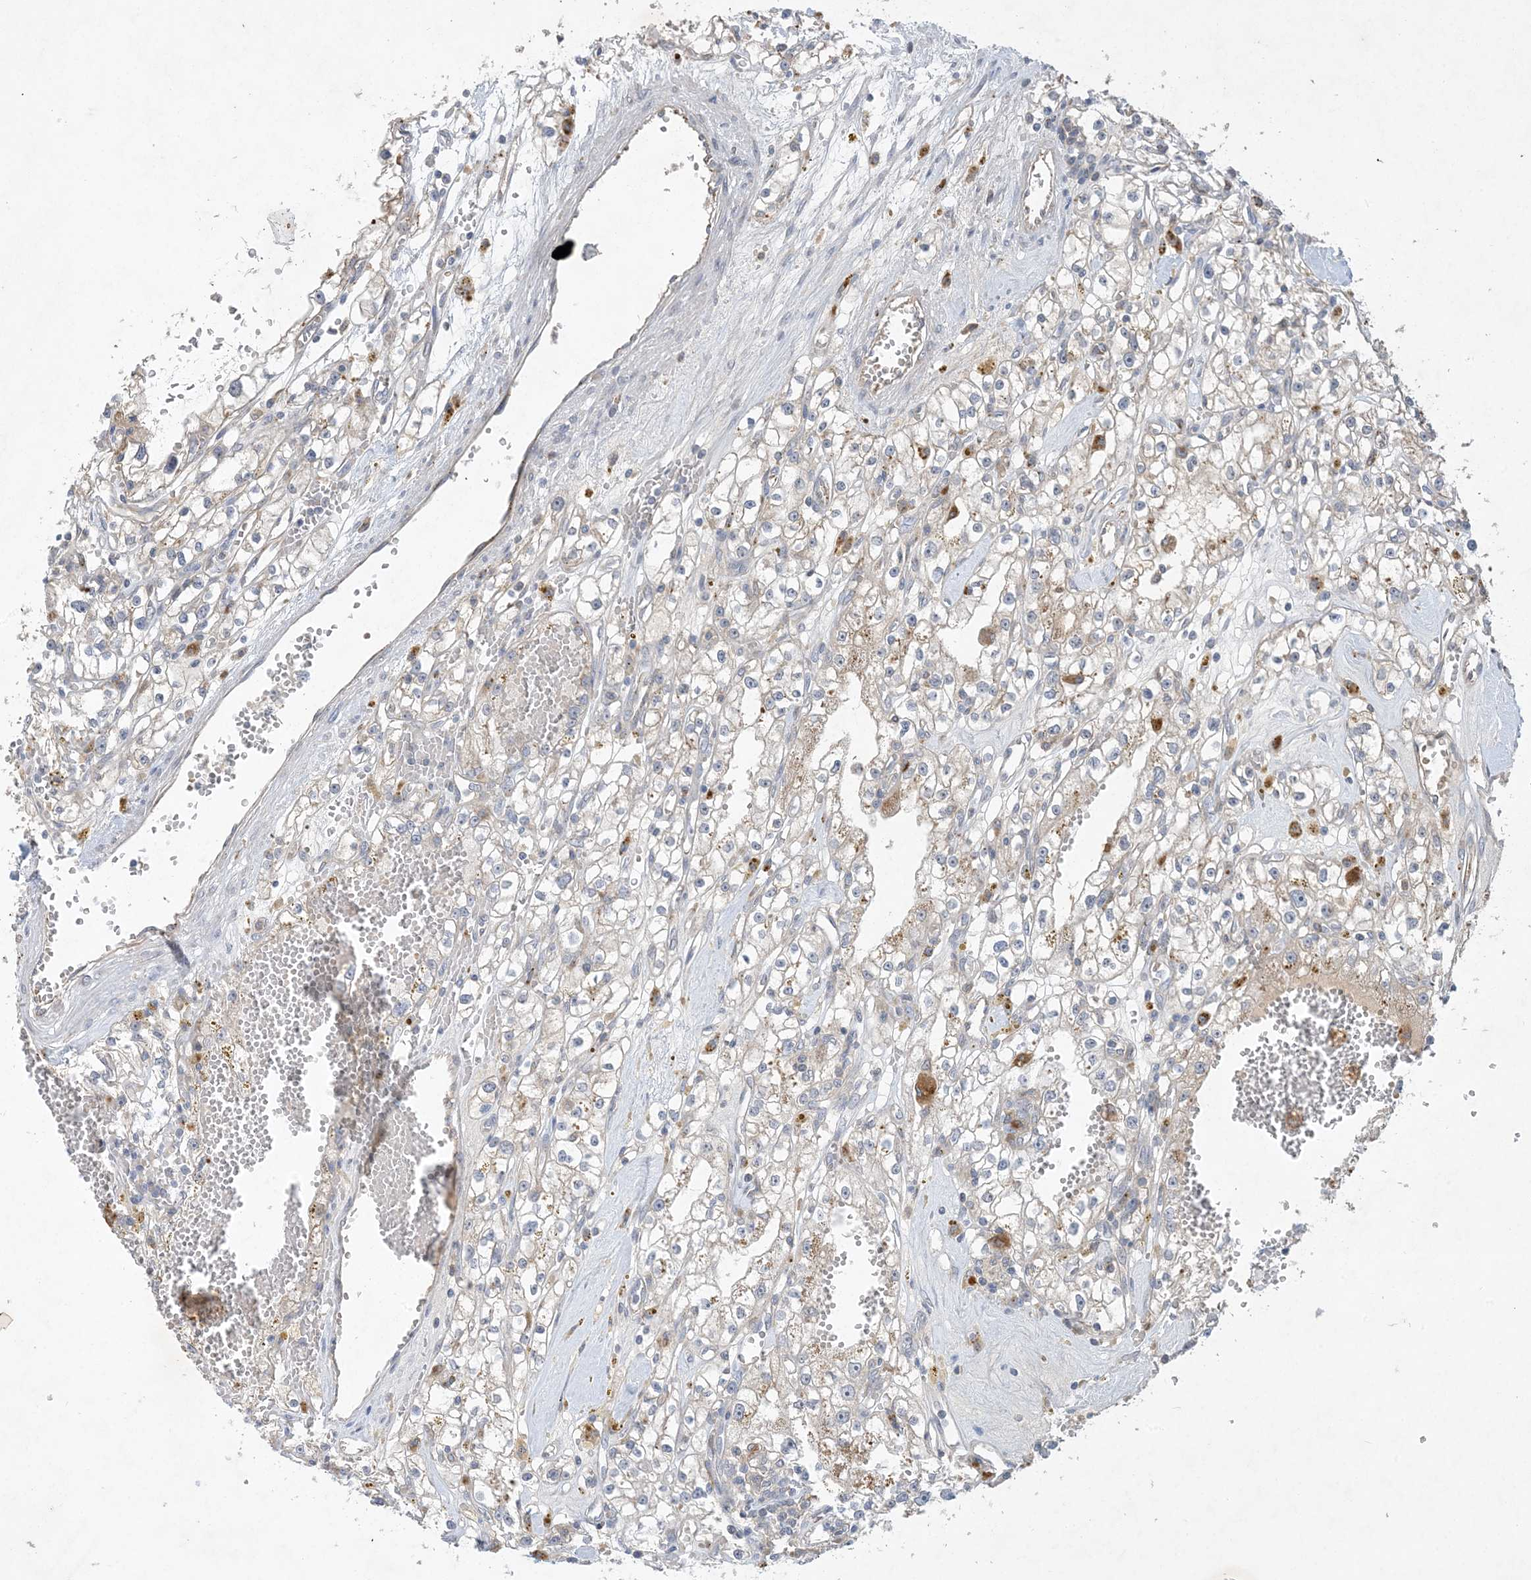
{"staining": {"intensity": "weak", "quantity": "<25%", "location": "cytoplasmic/membranous"}, "tissue": "renal cancer", "cell_type": "Tumor cells", "image_type": "cancer", "snomed": [{"axis": "morphology", "description": "Adenocarcinoma, NOS"}, {"axis": "topography", "description": "Kidney"}], "caption": "A micrograph of human renal adenocarcinoma is negative for staining in tumor cells.", "gene": "MRPS18A", "patient": {"sex": "male", "age": 56}}